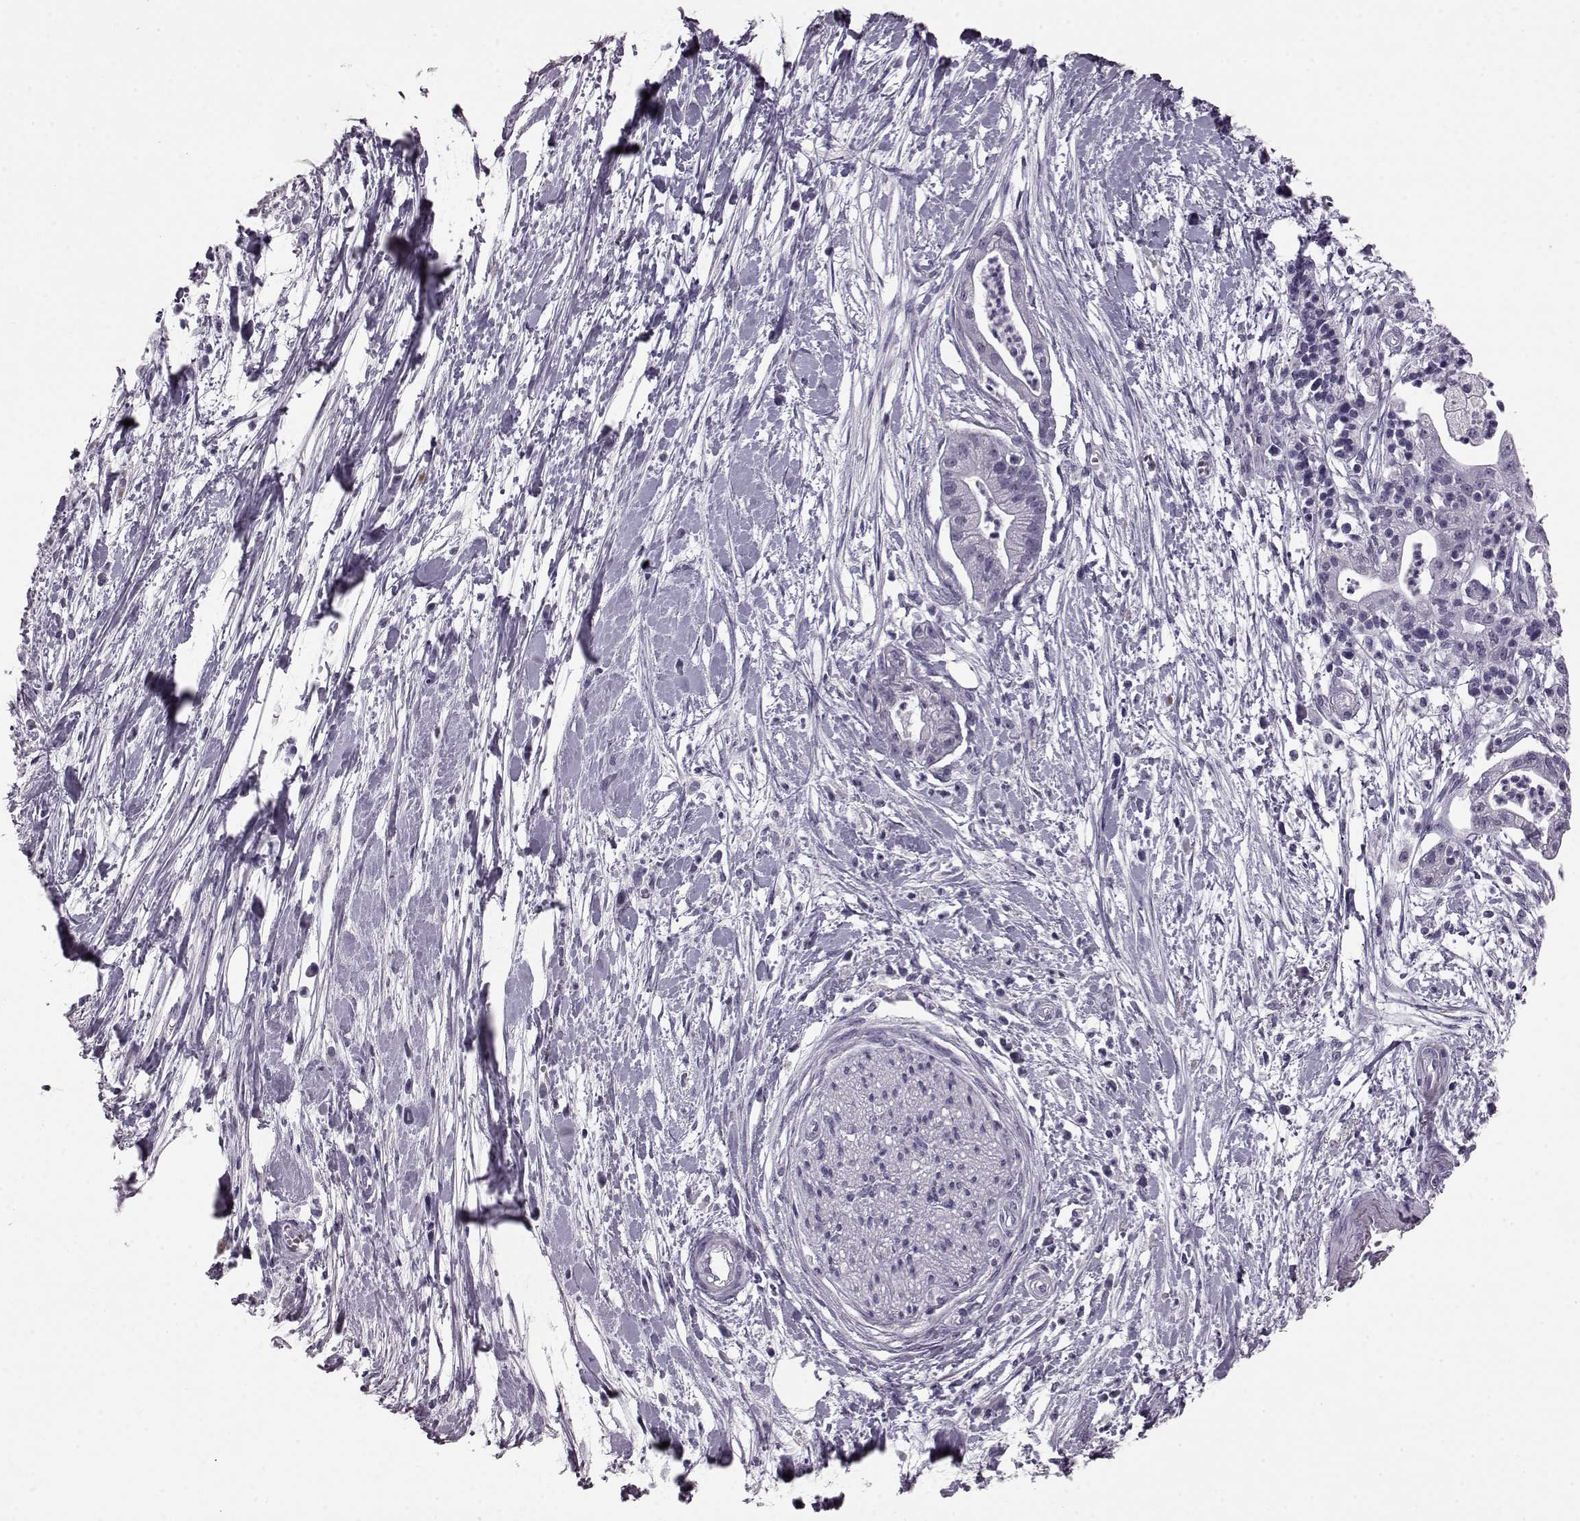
{"staining": {"intensity": "negative", "quantity": "none", "location": "none"}, "tissue": "pancreatic cancer", "cell_type": "Tumor cells", "image_type": "cancer", "snomed": [{"axis": "morphology", "description": "Normal tissue, NOS"}, {"axis": "morphology", "description": "Adenocarcinoma, NOS"}, {"axis": "topography", "description": "Lymph node"}, {"axis": "topography", "description": "Pancreas"}], "caption": "Protein analysis of pancreatic adenocarcinoma demonstrates no significant positivity in tumor cells.", "gene": "AIPL1", "patient": {"sex": "female", "age": 58}}